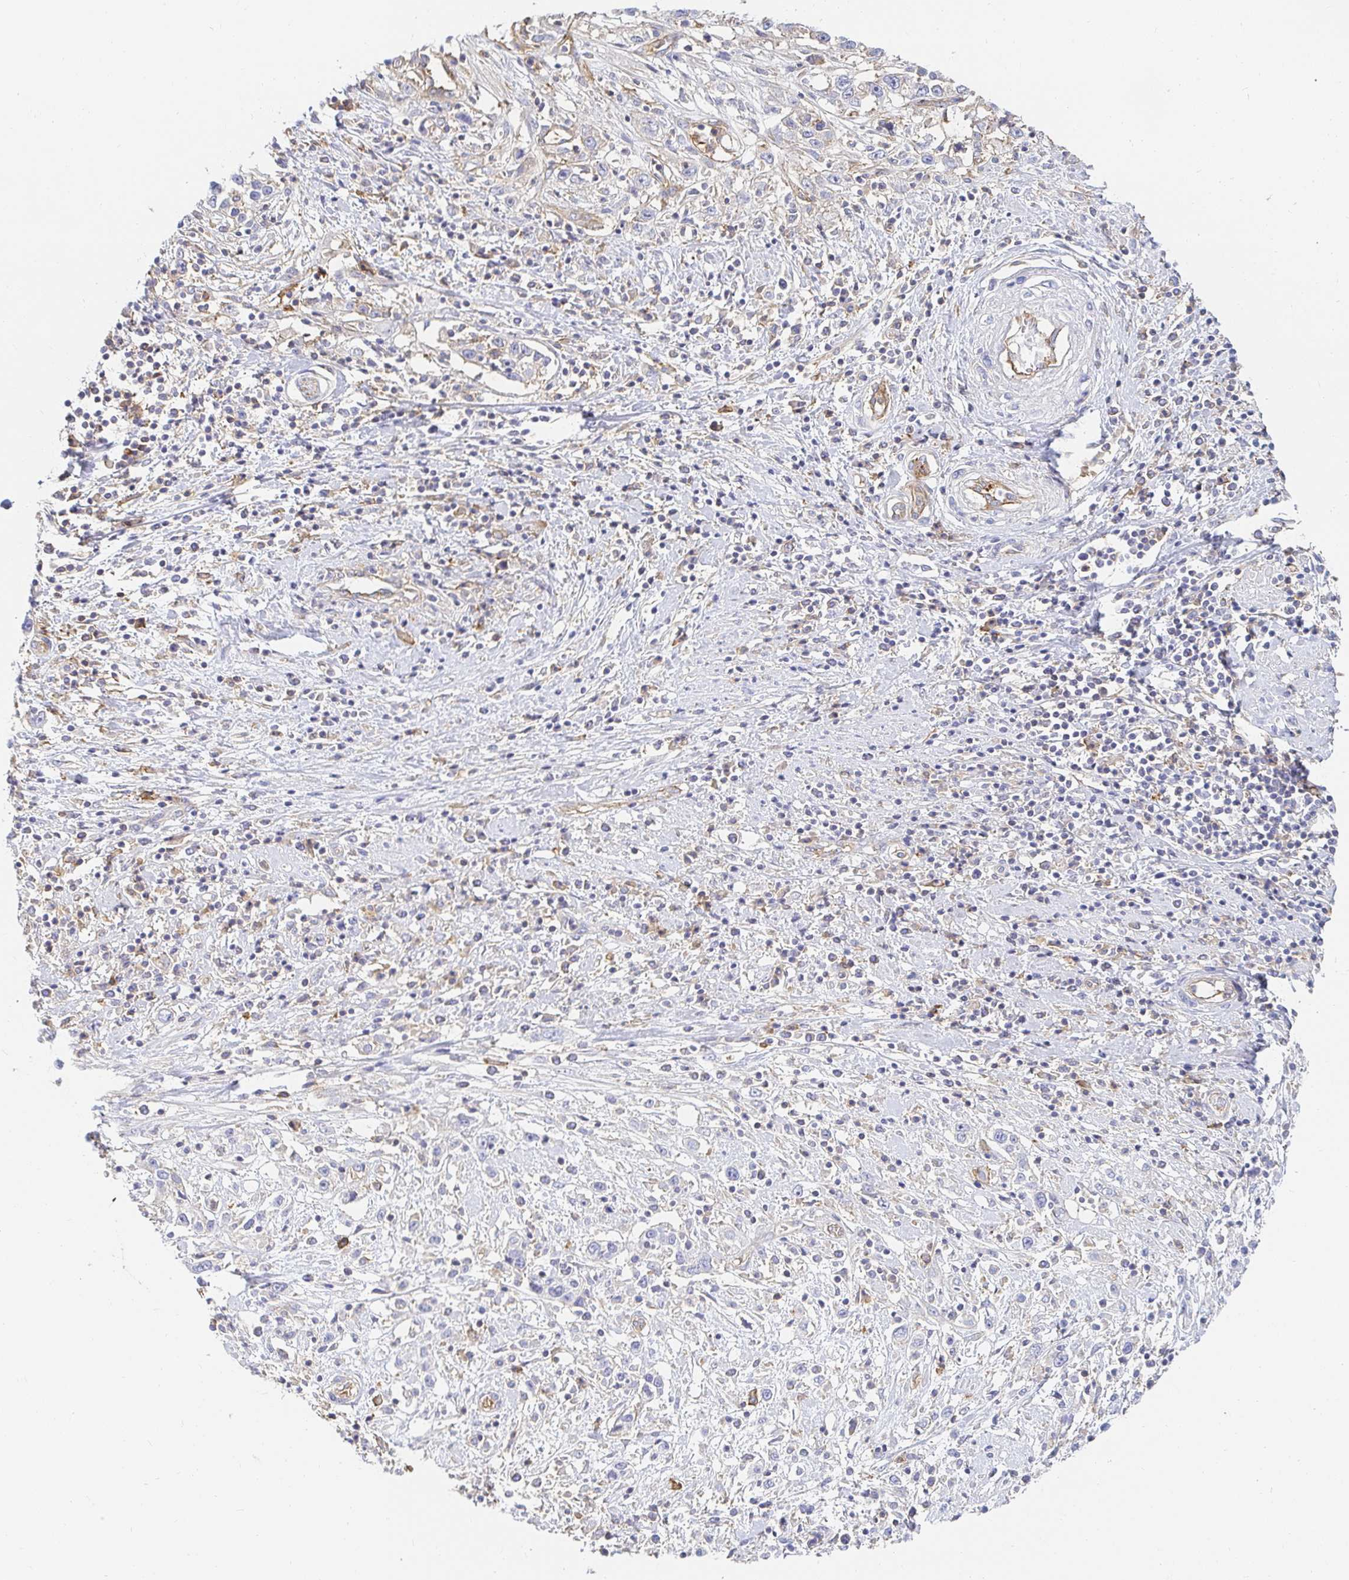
{"staining": {"intensity": "negative", "quantity": "none", "location": "none"}, "tissue": "cervical cancer", "cell_type": "Tumor cells", "image_type": "cancer", "snomed": [{"axis": "morphology", "description": "Adenocarcinoma, NOS"}, {"axis": "topography", "description": "Cervix"}], "caption": "Immunohistochemistry photomicrograph of neoplastic tissue: cervical cancer (adenocarcinoma) stained with DAB displays no significant protein positivity in tumor cells.", "gene": "TSPAN19", "patient": {"sex": "female", "age": 40}}